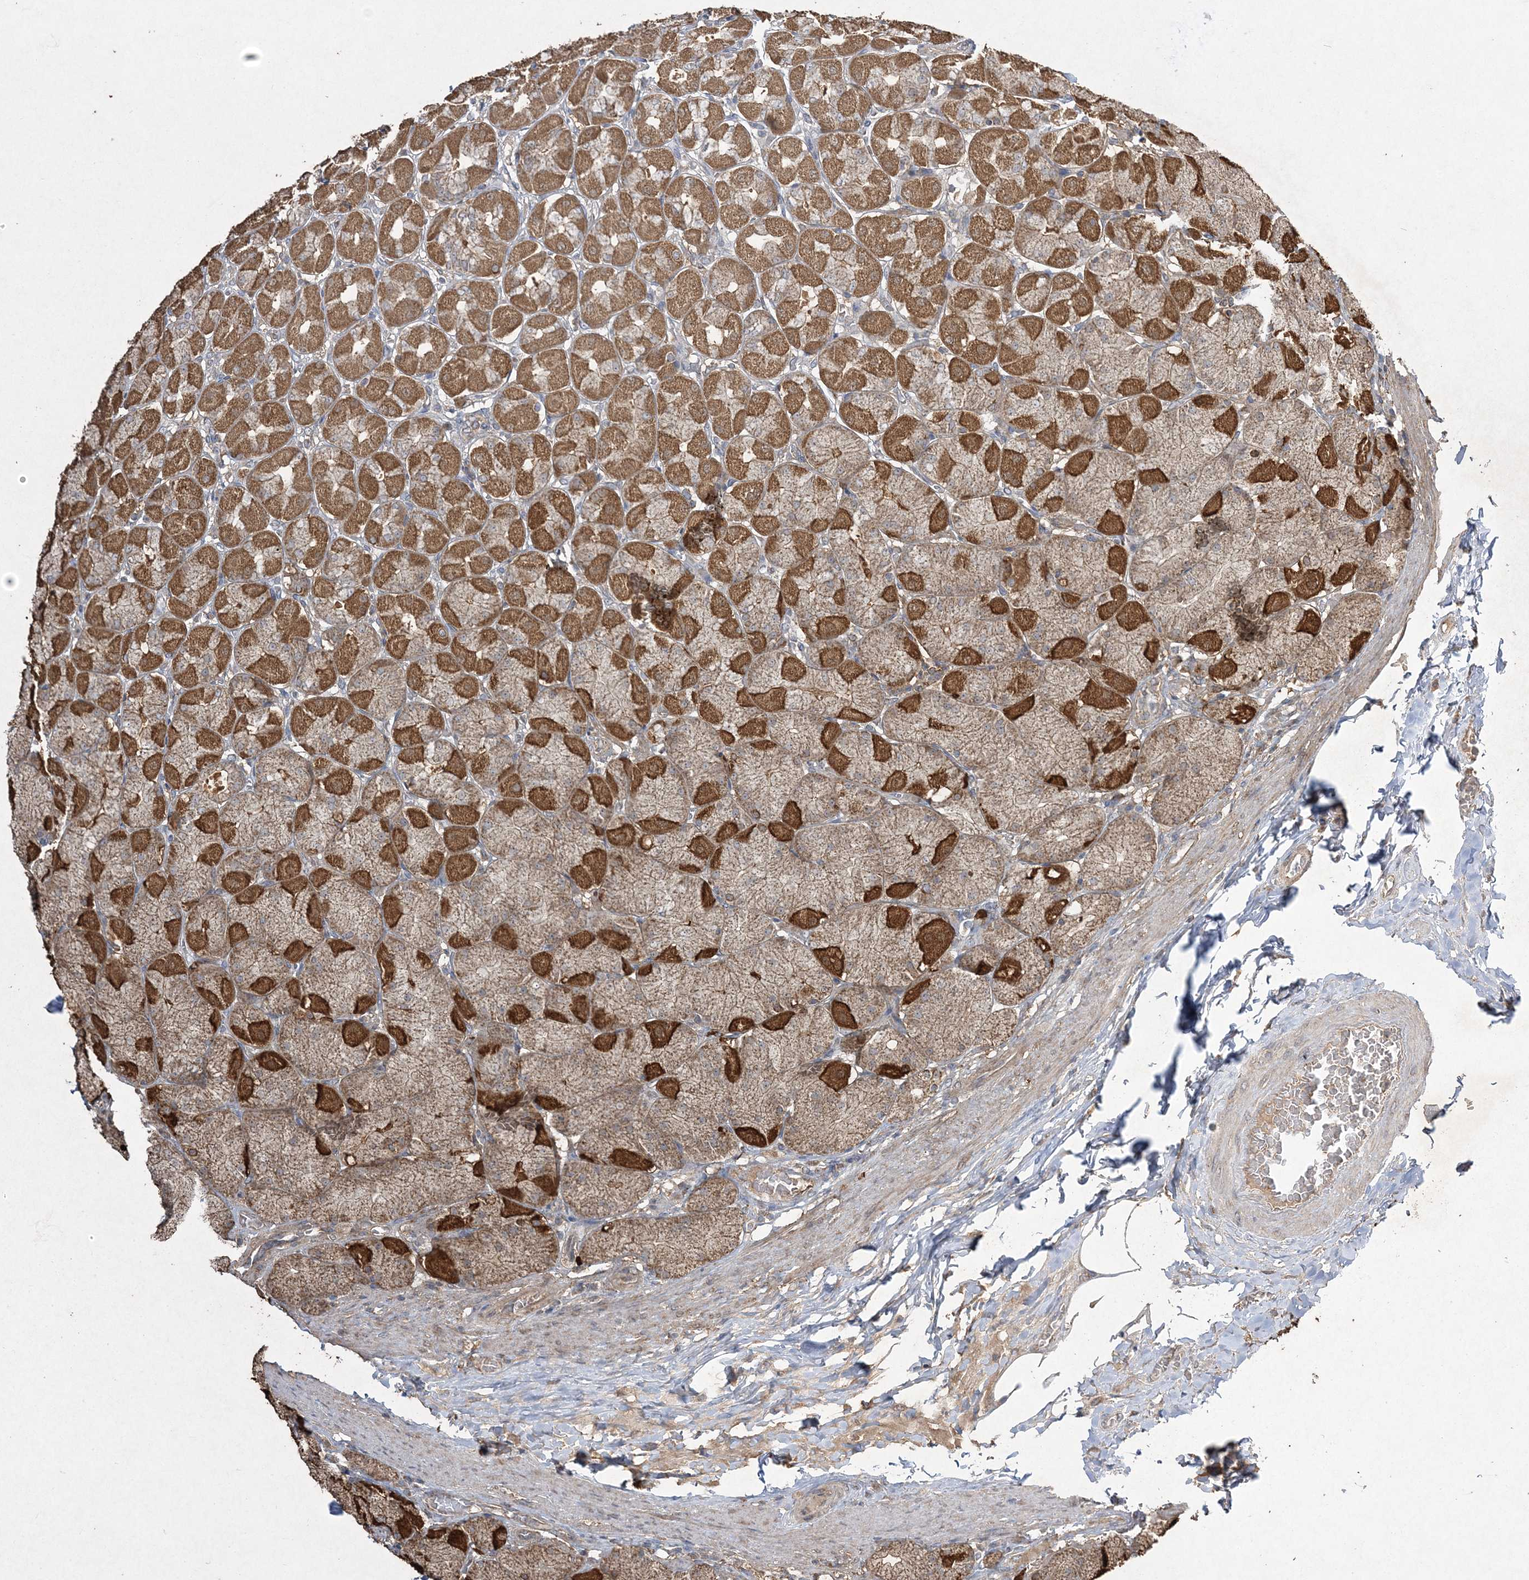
{"staining": {"intensity": "strong", "quantity": ">75%", "location": "cytoplasmic/membranous"}, "tissue": "stomach", "cell_type": "Glandular cells", "image_type": "normal", "snomed": [{"axis": "morphology", "description": "Normal tissue, NOS"}, {"axis": "topography", "description": "Stomach, upper"}], "caption": "IHC of benign human stomach exhibits high levels of strong cytoplasmic/membranous positivity in approximately >75% of glandular cells.", "gene": "GRSF1", "patient": {"sex": "female", "age": 56}}